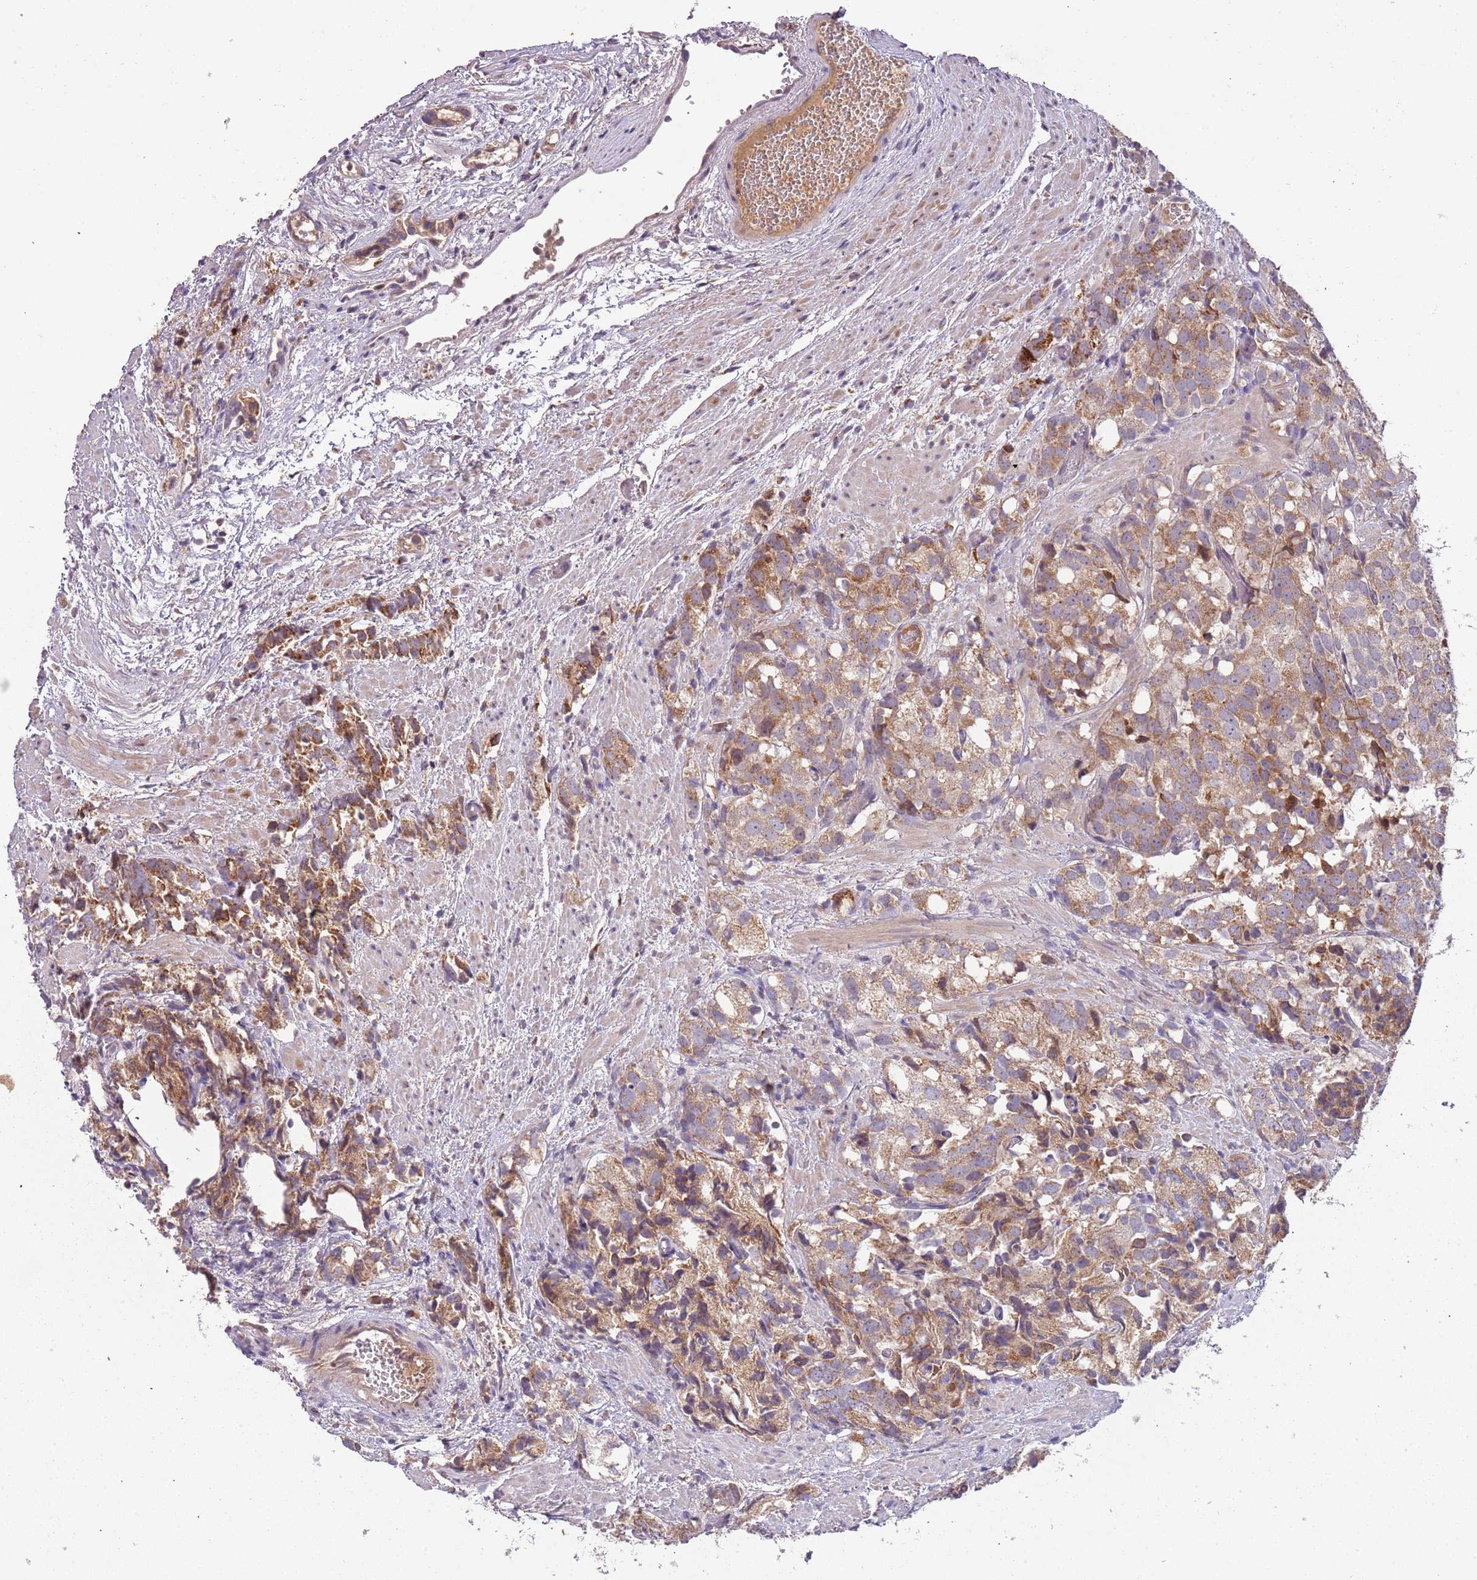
{"staining": {"intensity": "moderate", "quantity": ">75%", "location": "cytoplasmic/membranous"}, "tissue": "prostate cancer", "cell_type": "Tumor cells", "image_type": "cancer", "snomed": [{"axis": "morphology", "description": "Adenocarcinoma, High grade"}, {"axis": "topography", "description": "Prostate"}], "caption": "Immunohistochemical staining of prostate cancer (adenocarcinoma (high-grade)) reveals moderate cytoplasmic/membranous protein positivity in about >75% of tumor cells.", "gene": "FECH", "patient": {"sex": "male", "age": 82}}